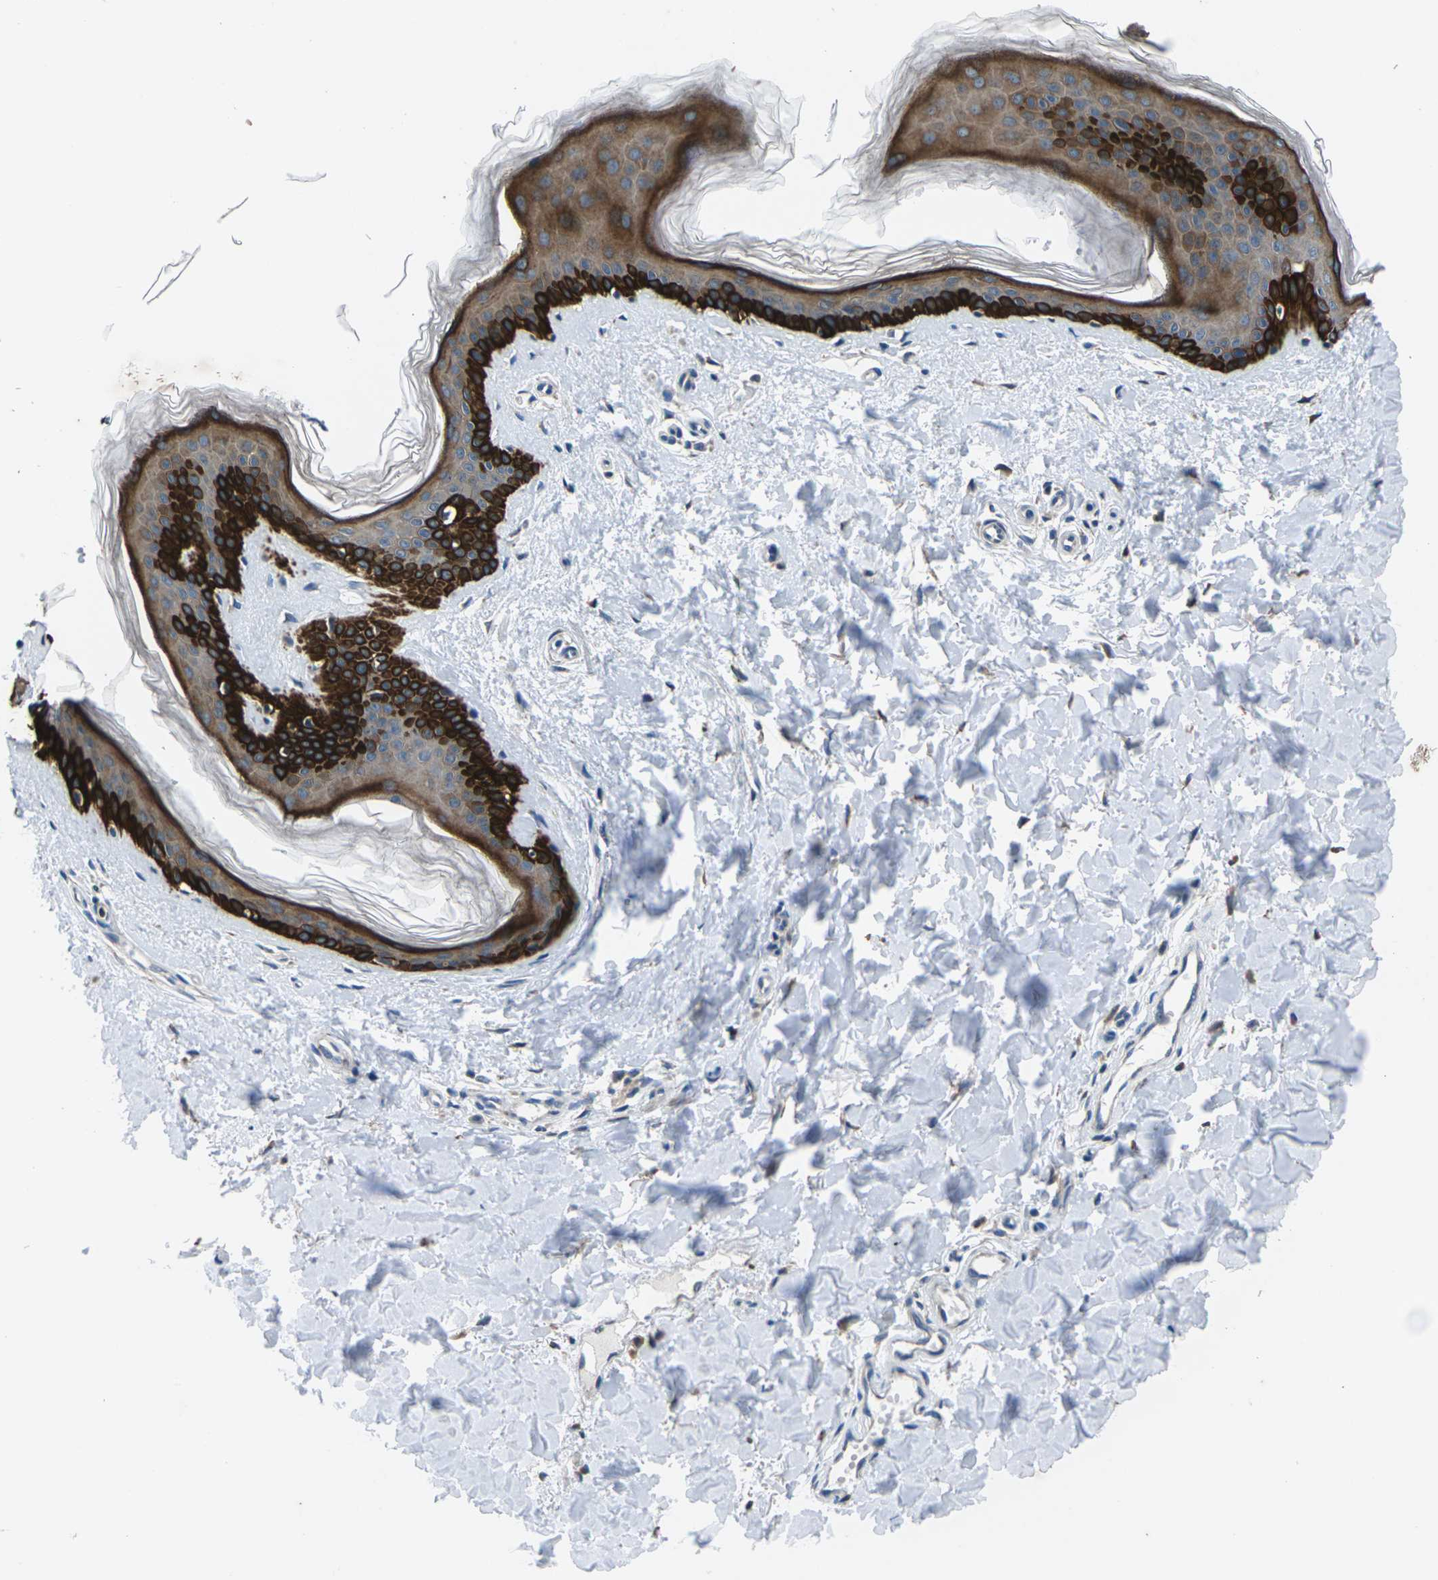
{"staining": {"intensity": "moderate", "quantity": ">75%", "location": "cytoplasmic/membranous"}, "tissue": "skin", "cell_type": "Fibroblasts", "image_type": "normal", "snomed": [{"axis": "morphology", "description": "Normal tissue, NOS"}, {"axis": "topography", "description": "Skin"}], "caption": "Fibroblasts exhibit medium levels of moderate cytoplasmic/membranous staining in about >75% of cells in normal human skin.", "gene": "GABRP", "patient": {"sex": "female", "age": 41}}